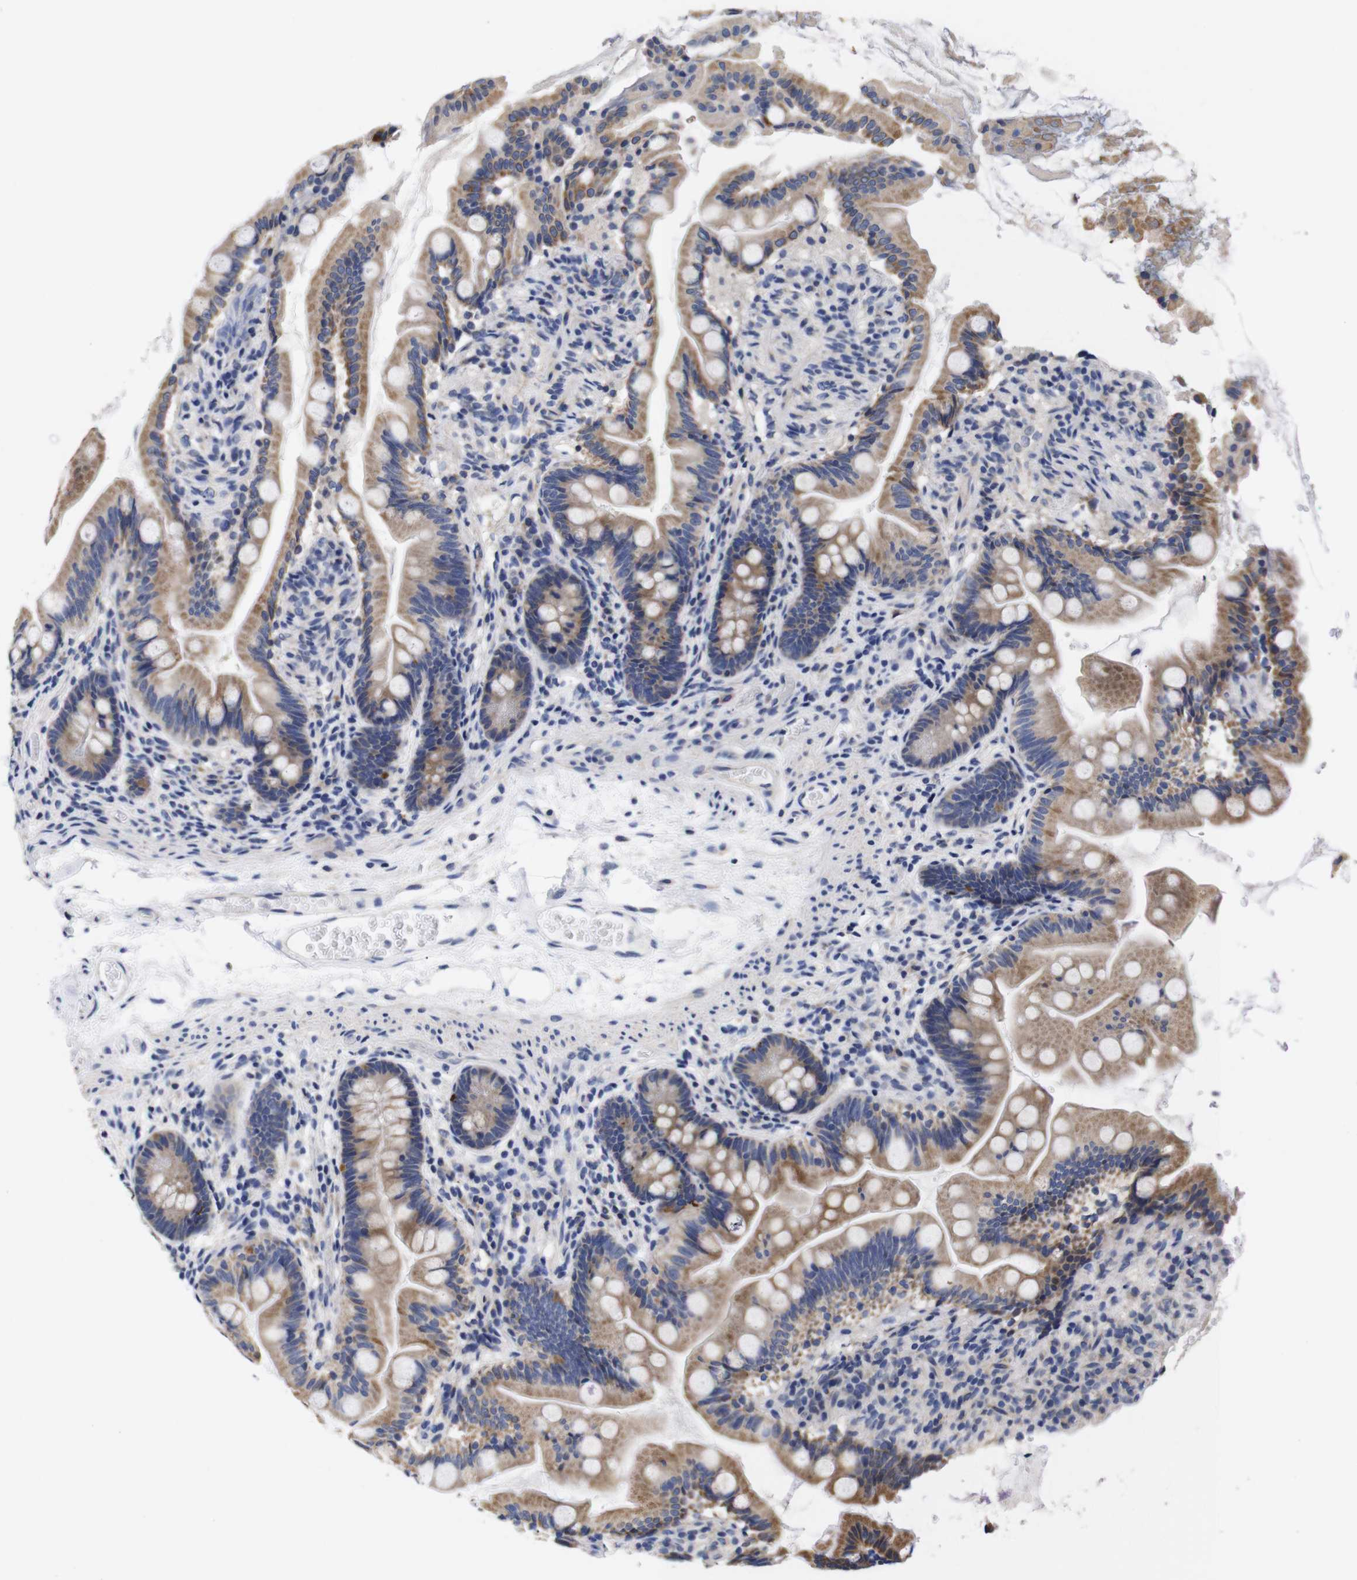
{"staining": {"intensity": "moderate", "quantity": ">75%", "location": "cytoplasmic/membranous"}, "tissue": "small intestine", "cell_type": "Glandular cells", "image_type": "normal", "snomed": [{"axis": "morphology", "description": "Normal tissue, NOS"}, {"axis": "topography", "description": "Small intestine"}], "caption": "Glandular cells show medium levels of moderate cytoplasmic/membranous positivity in approximately >75% of cells in unremarkable small intestine.", "gene": "OPN3", "patient": {"sex": "female", "age": 56}}